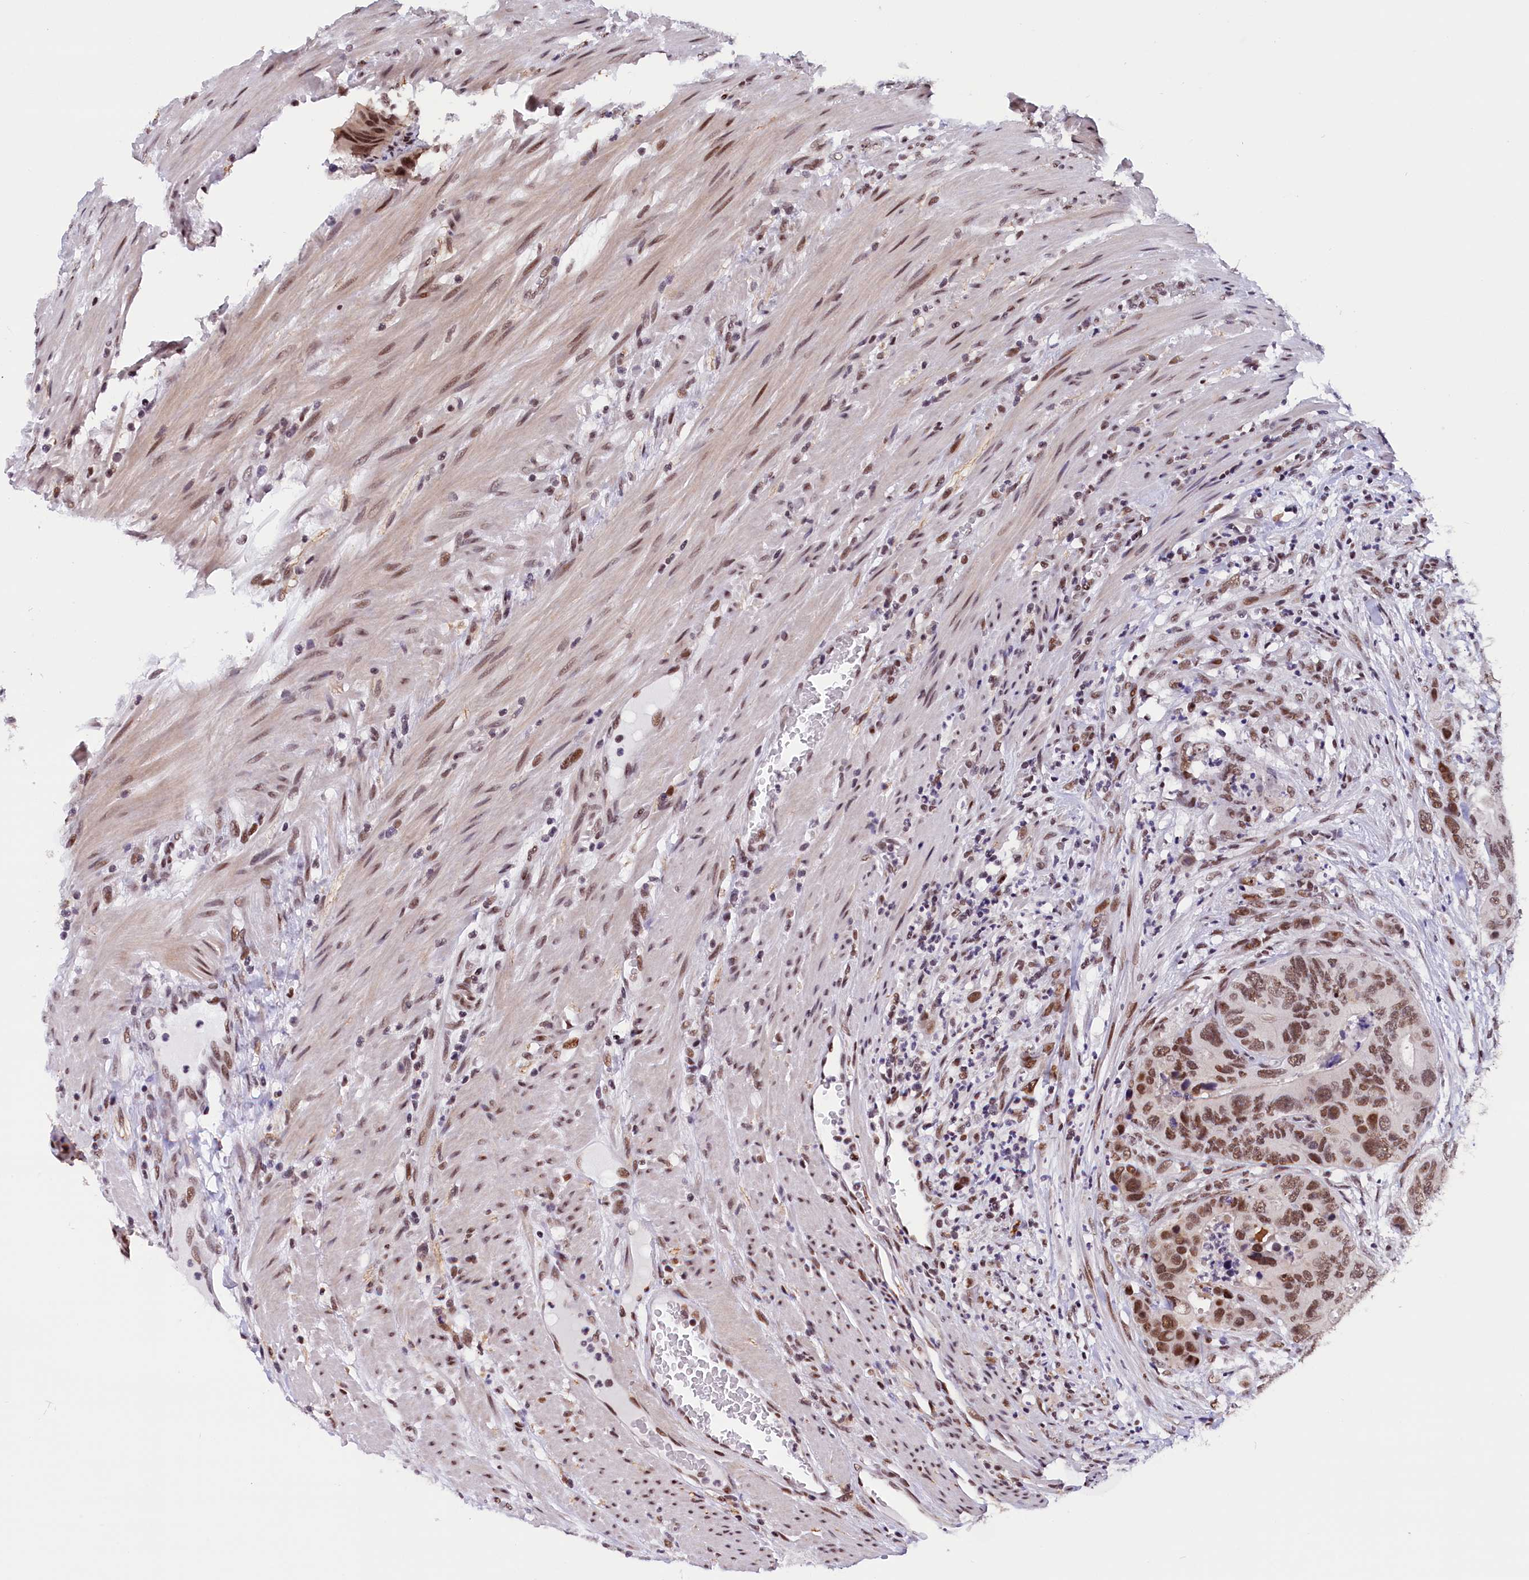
{"staining": {"intensity": "moderate", "quantity": ">75%", "location": "nuclear"}, "tissue": "colorectal cancer", "cell_type": "Tumor cells", "image_type": "cancer", "snomed": [{"axis": "morphology", "description": "Adenocarcinoma, NOS"}, {"axis": "topography", "description": "Colon"}], "caption": "There is medium levels of moderate nuclear staining in tumor cells of colorectal cancer (adenocarcinoma), as demonstrated by immunohistochemical staining (brown color).", "gene": "CDYL2", "patient": {"sex": "male", "age": 84}}